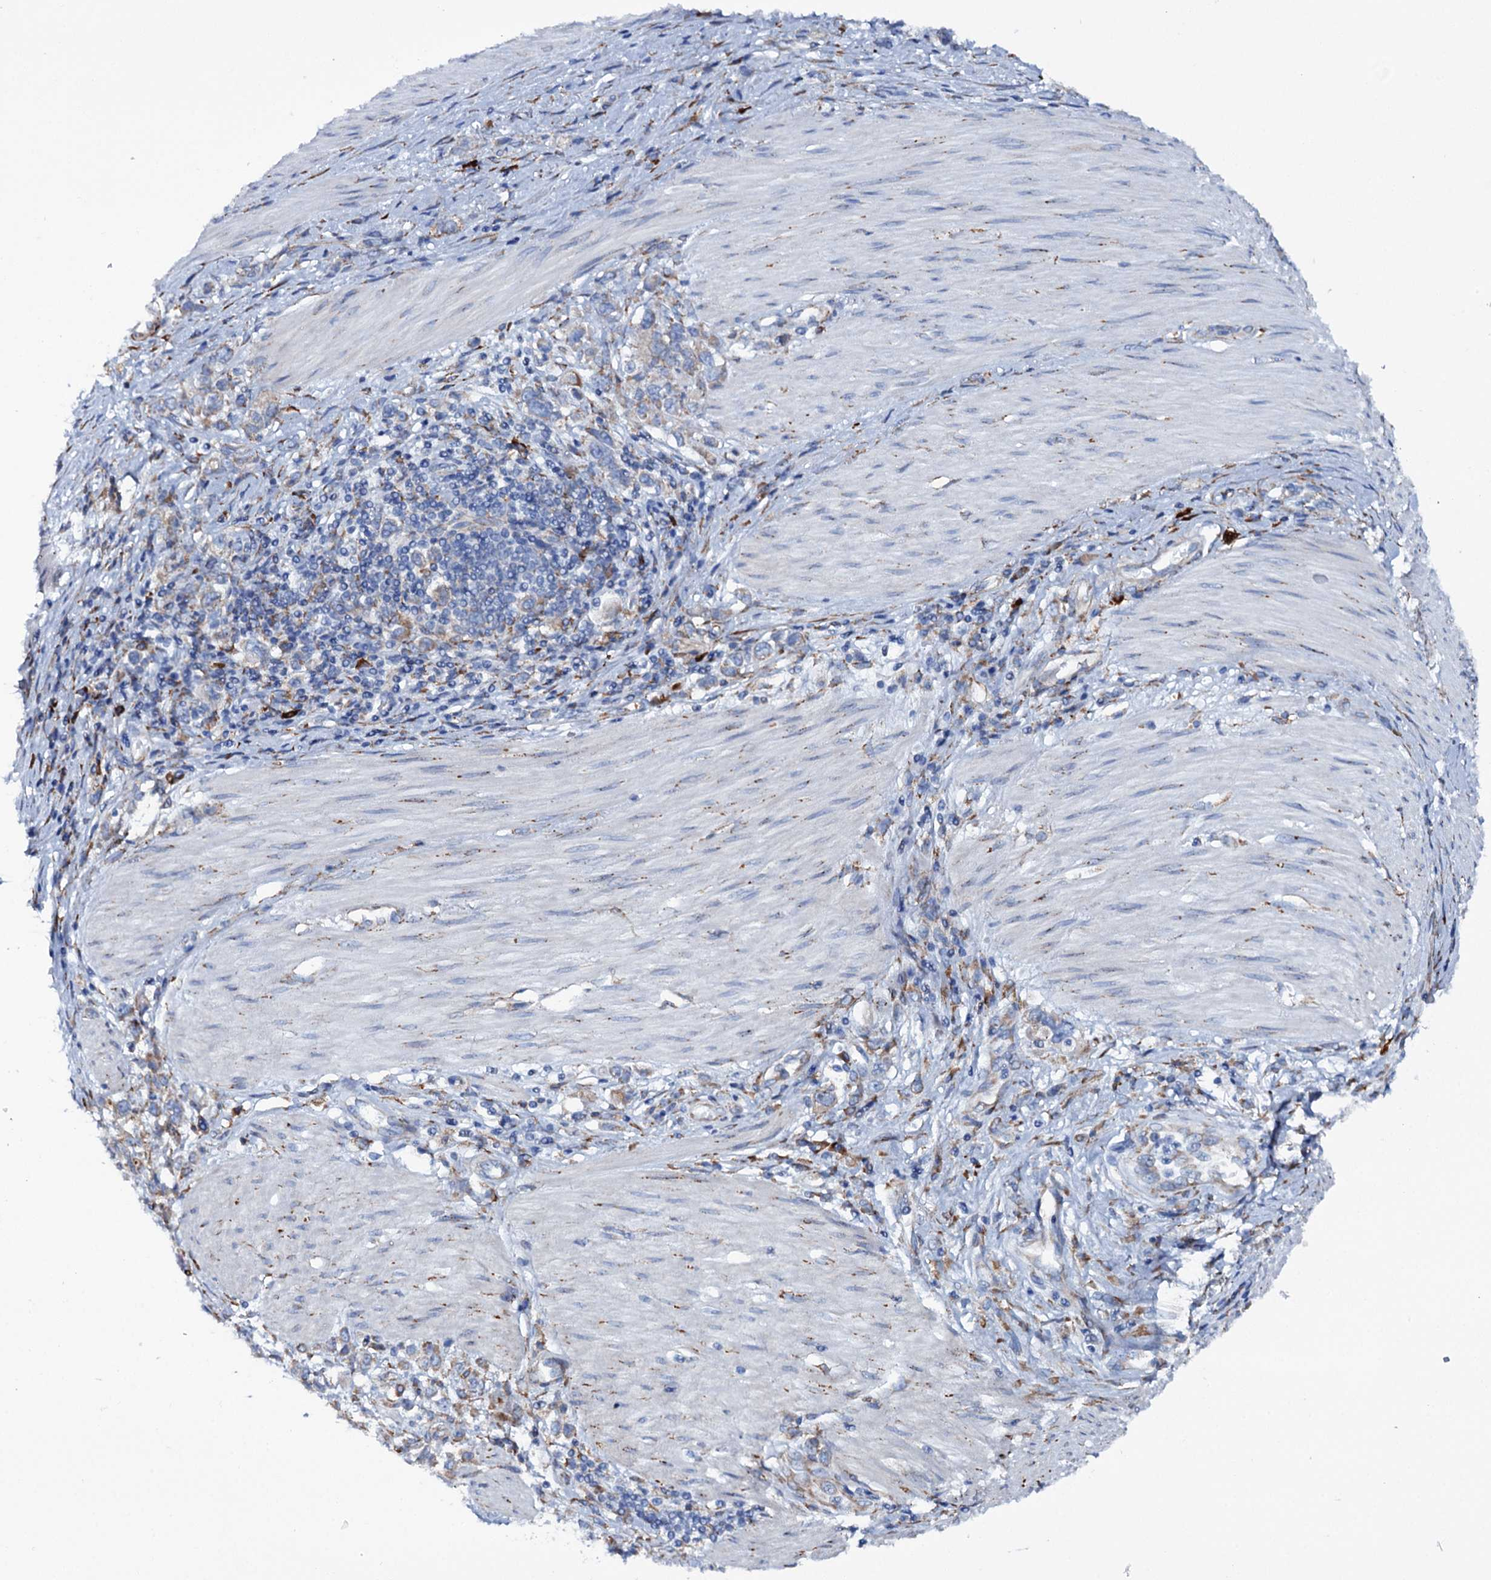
{"staining": {"intensity": "negative", "quantity": "none", "location": "none"}, "tissue": "stomach cancer", "cell_type": "Tumor cells", "image_type": "cancer", "snomed": [{"axis": "morphology", "description": "Adenocarcinoma, NOS"}, {"axis": "topography", "description": "Stomach"}], "caption": "A micrograph of stomach cancer stained for a protein displays no brown staining in tumor cells. (Brightfield microscopy of DAB (3,3'-diaminobenzidine) immunohistochemistry at high magnification).", "gene": "SHE", "patient": {"sex": "female", "age": 76}}